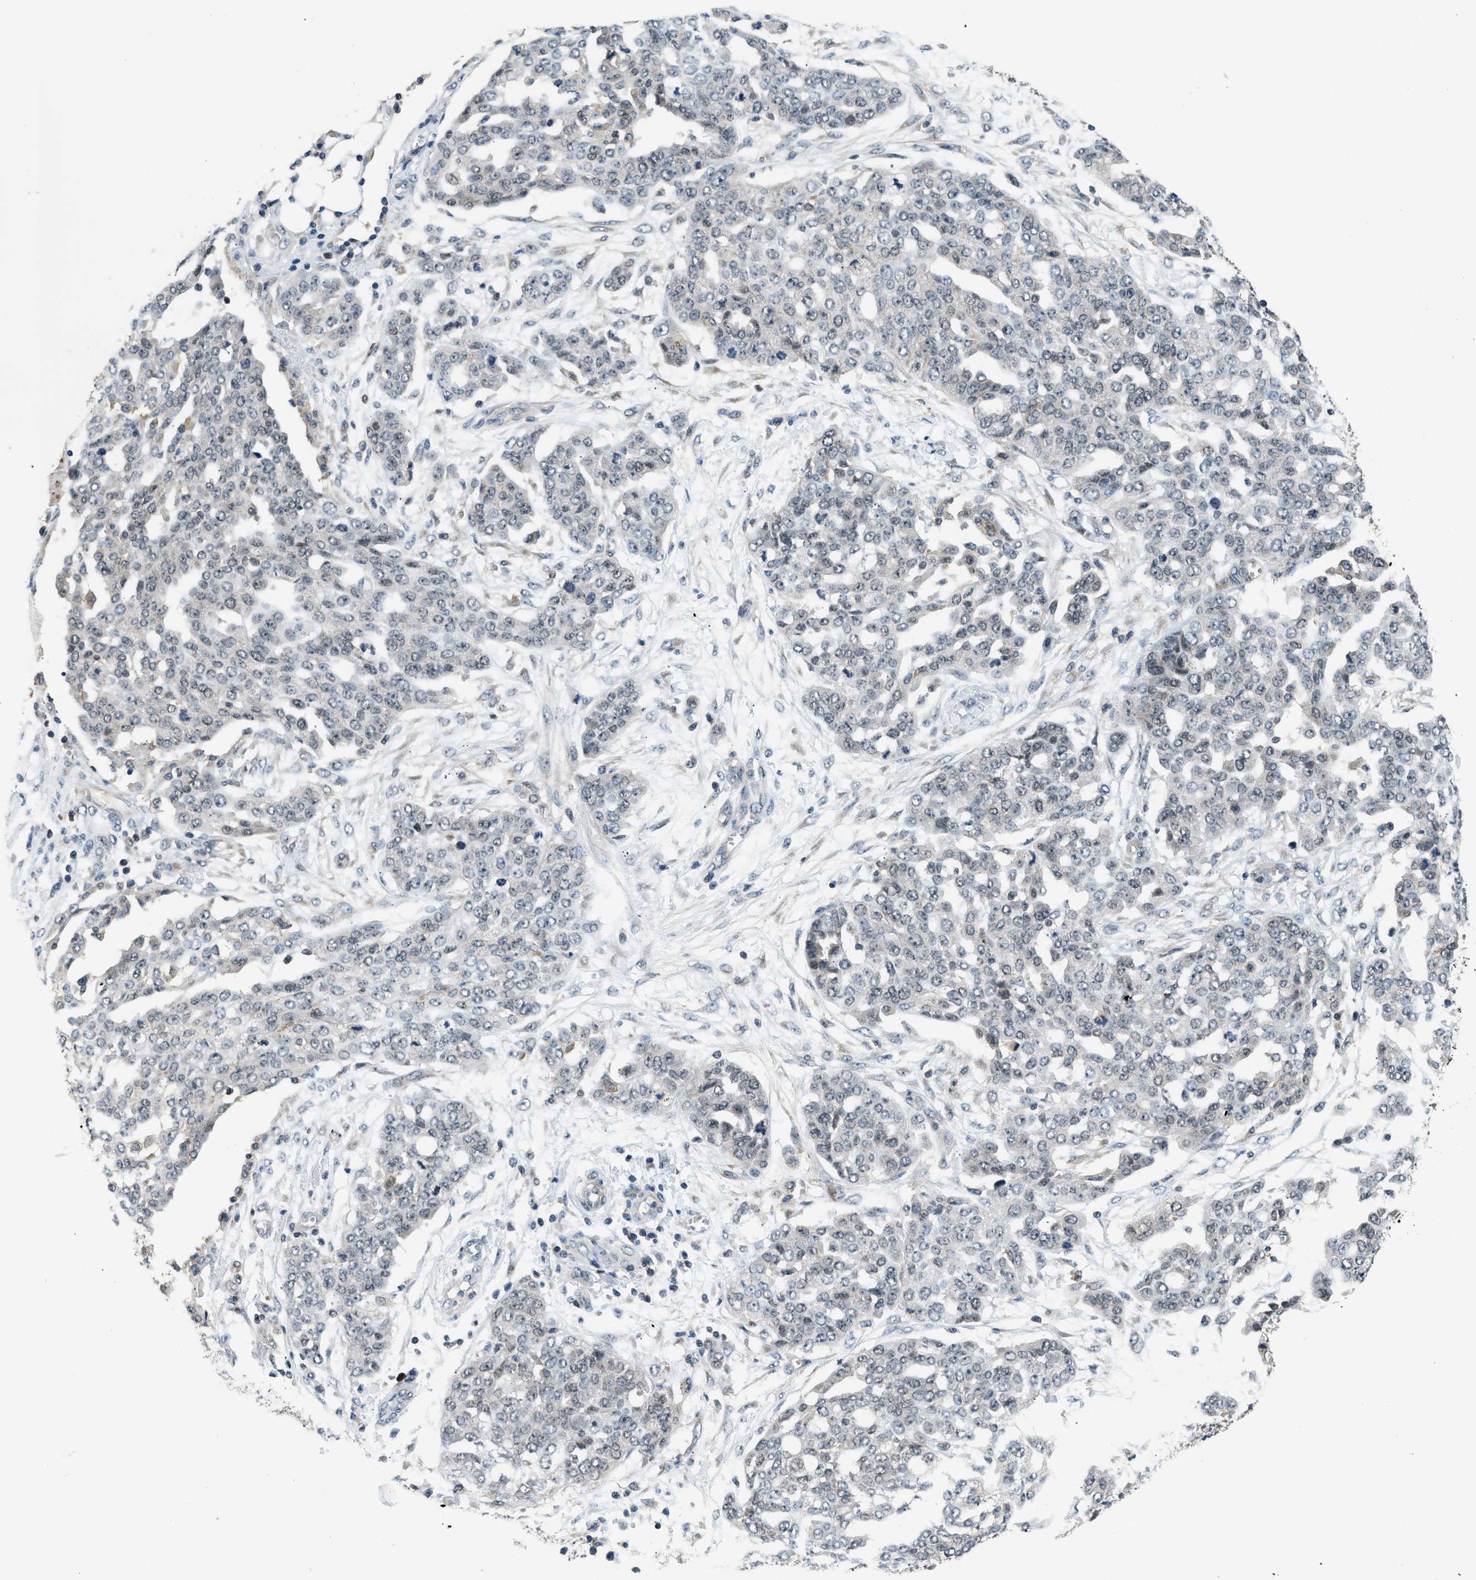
{"staining": {"intensity": "negative", "quantity": "none", "location": "none"}, "tissue": "ovarian cancer", "cell_type": "Tumor cells", "image_type": "cancer", "snomed": [{"axis": "morphology", "description": "Cystadenocarcinoma, serous, NOS"}, {"axis": "topography", "description": "Soft tissue"}, {"axis": "topography", "description": "Ovary"}], "caption": "Histopathology image shows no significant protein positivity in tumor cells of ovarian cancer. (IHC, brightfield microscopy, high magnification).", "gene": "MTMR1", "patient": {"sex": "female", "age": 57}}